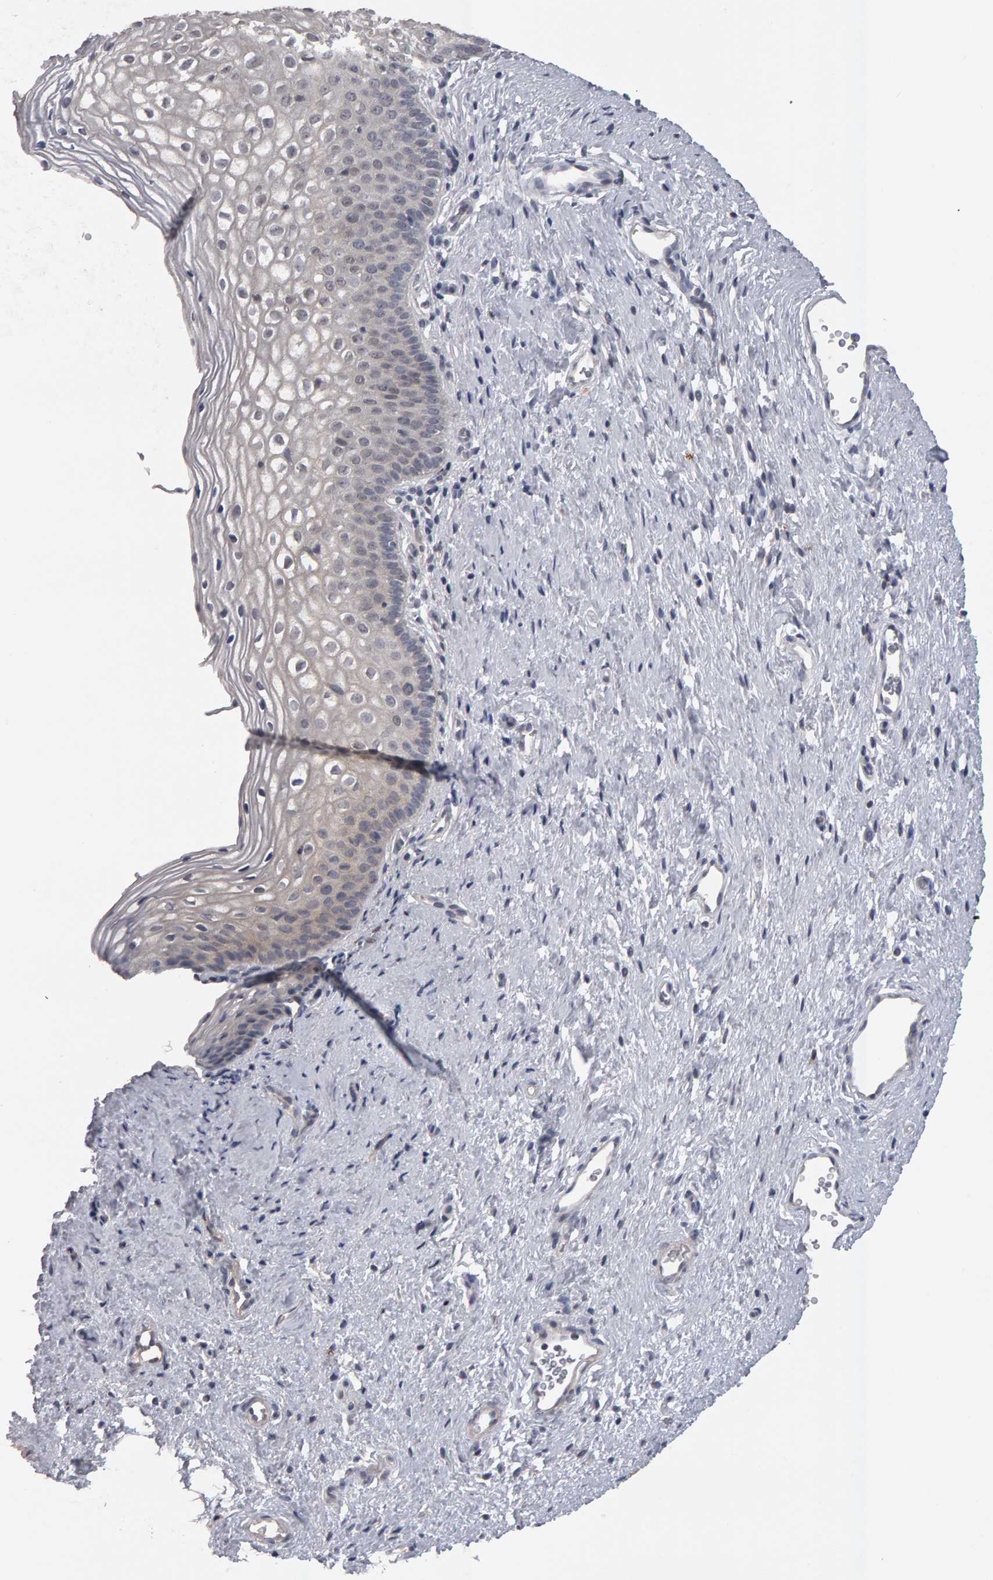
{"staining": {"intensity": "negative", "quantity": "none", "location": "none"}, "tissue": "cervix", "cell_type": "Glandular cells", "image_type": "normal", "snomed": [{"axis": "morphology", "description": "Normal tissue, NOS"}, {"axis": "topography", "description": "Cervix"}], "caption": "DAB (3,3'-diaminobenzidine) immunohistochemical staining of unremarkable human cervix shows no significant positivity in glandular cells. (DAB (3,3'-diaminobenzidine) IHC visualized using brightfield microscopy, high magnification).", "gene": "IPO8", "patient": {"sex": "female", "age": 27}}